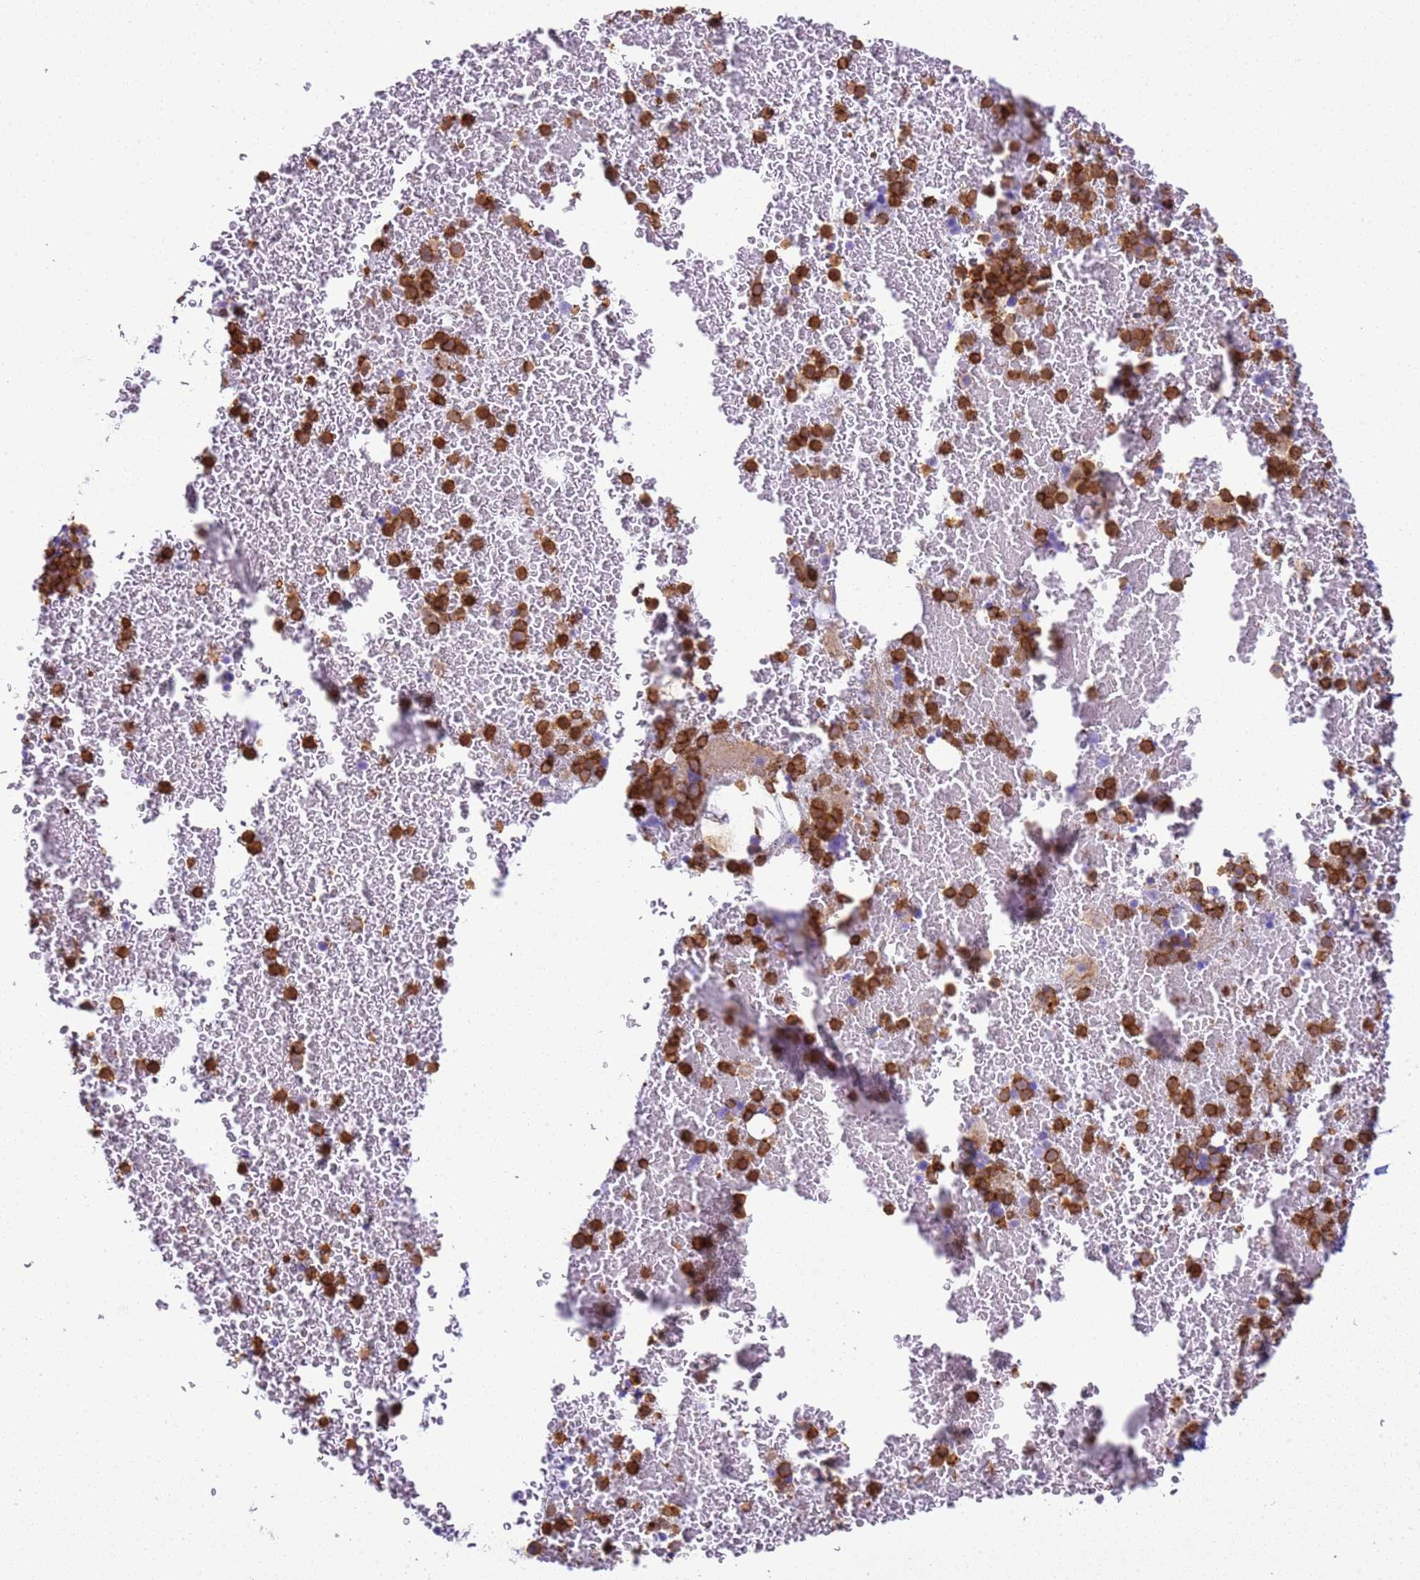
{"staining": {"intensity": "strong", "quantity": ">75%", "location": "cytoplasmic/membranous"}, "tissue": "bone marrow", "cell_type": "Hematopoietic cells", "image_type": "normal", "snomed": [{"axis": "morphology", "description": "Normal tissue, NOS"}, {"axis": "topography", "description": "Bone marrow"}], "caption": "Bone marrow stained for a protein demonstrates strong cytoplasmic/membranous positivity in hematopoietic cells. (DAB (3,3'-diaminobenzidine) IHC with brightfield microscopy, high magnification).", "gene": "IRF5", "patient": {"sex": "female", "age": 48}}